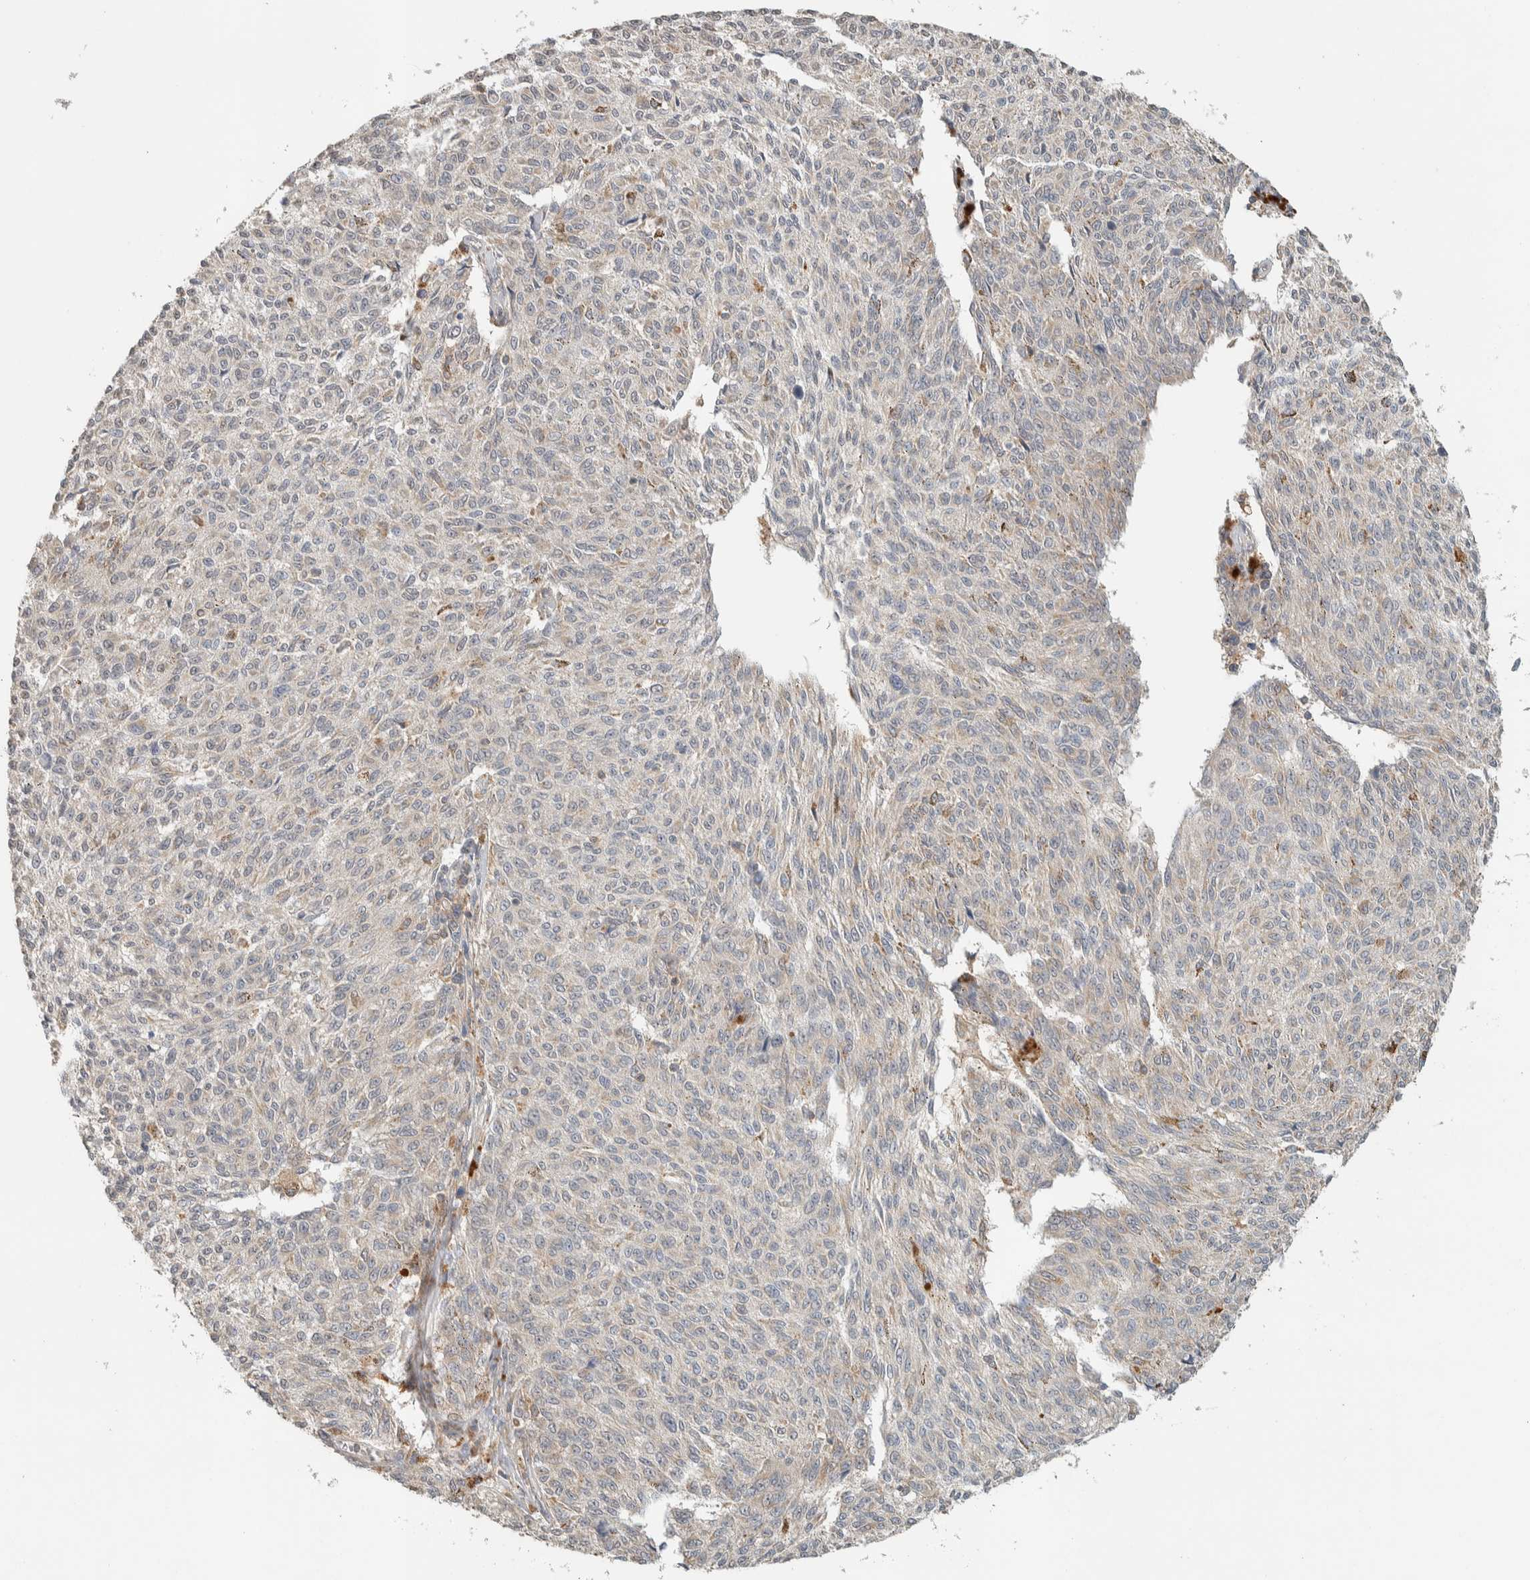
{"staining": {"intensity": "weak", "quantity": "<25%", "location": "cytoplasmic/membranous"}, "tissue": "melanoma", "cell_type": "Tumor cells", "image_type": "cancer", "snomed": [{"axis": "morphology", "description": "Malignant melanoma, NOS"}, {"axis": "topography", "description": "Skin"}], "caption": "The histopathology image reveals no staining of tumor cells in malignant melanoma.", "gene": "PDE7B", "patient": {"sex": "female", "age": 72}}